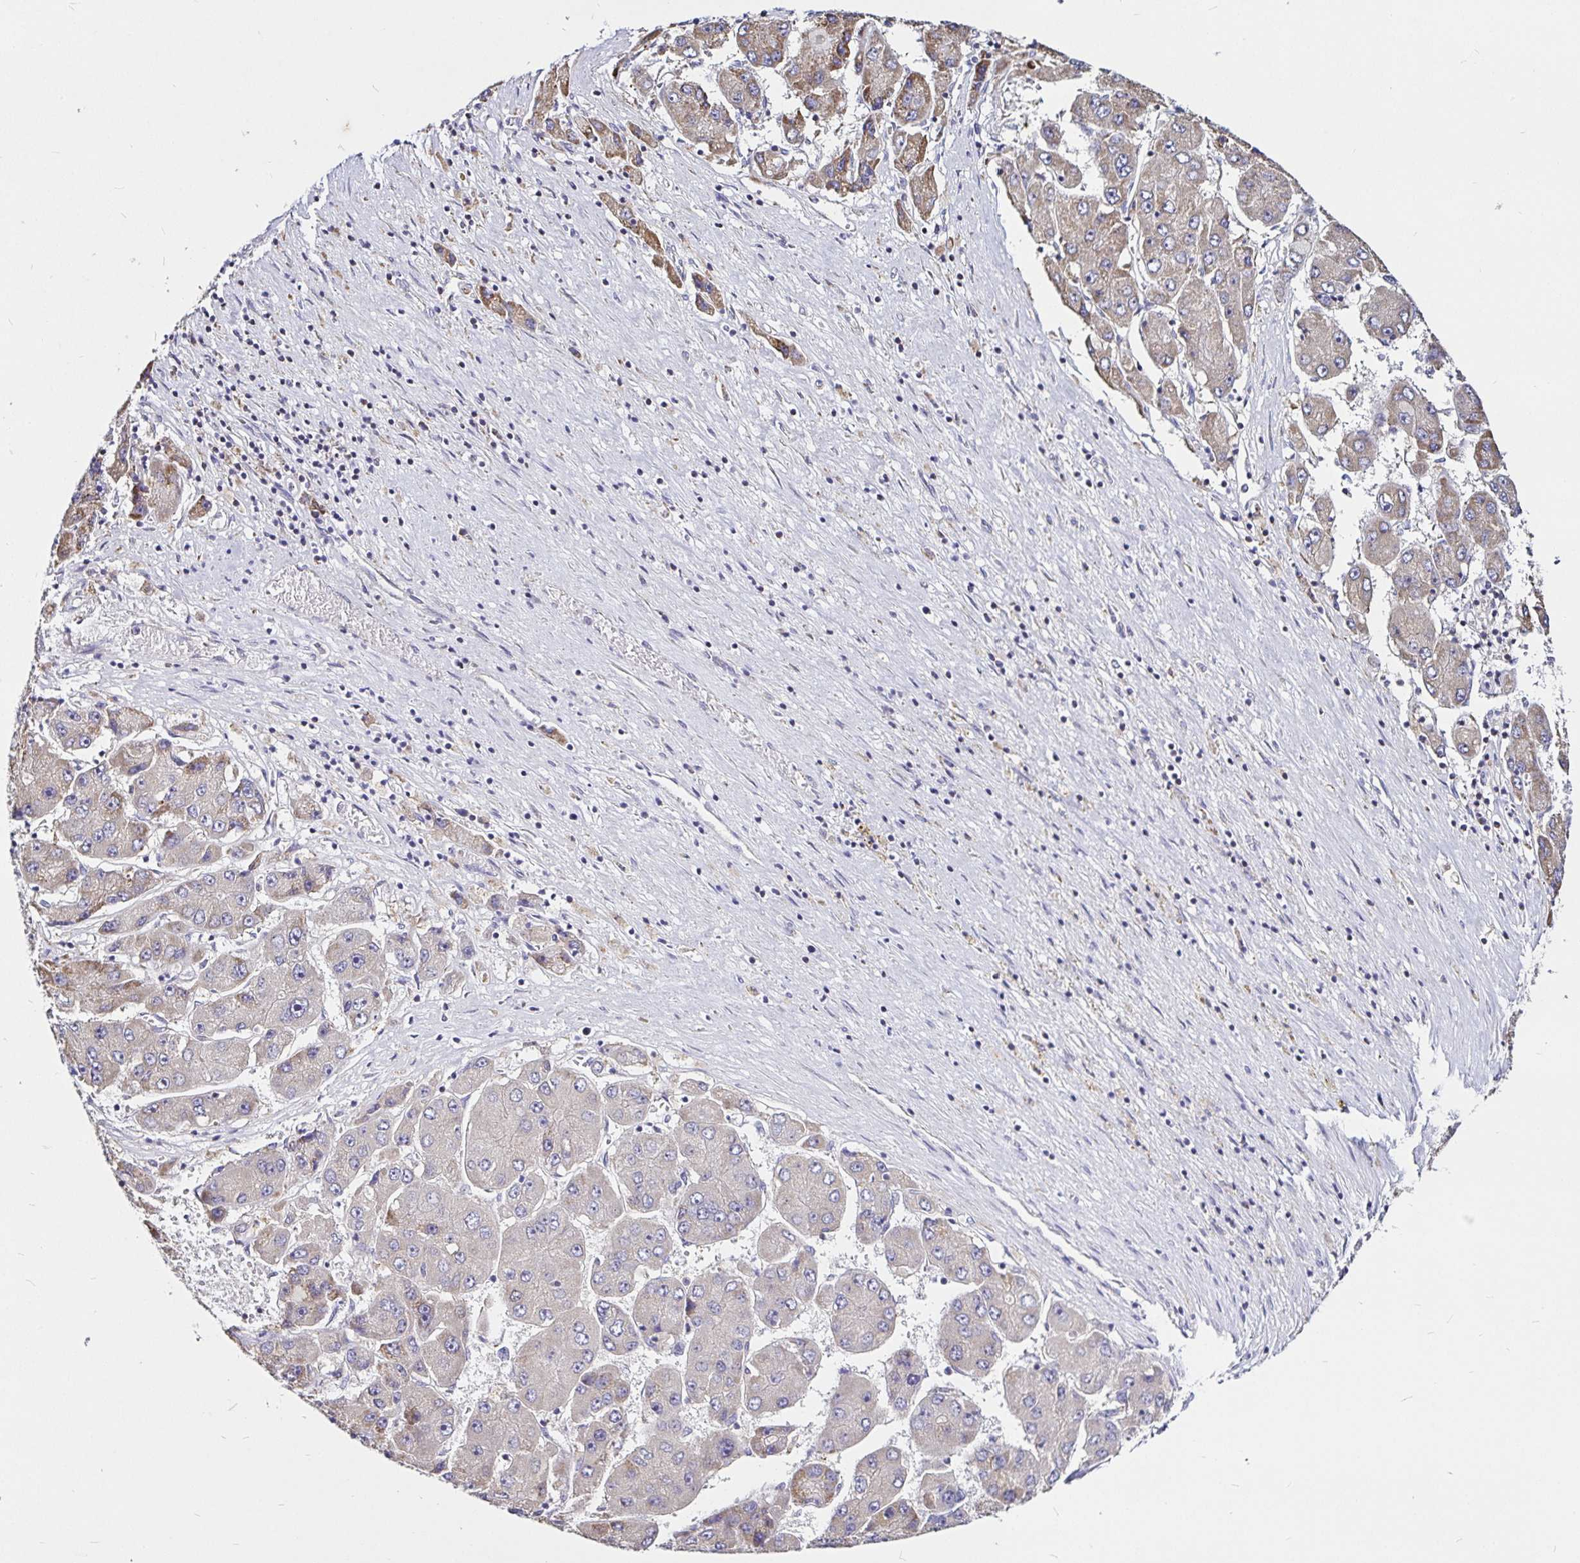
{"staining": {"intensity": "weak", "quantity": "<25%", "location": "cytoplasmic/membranous"}, "tissue": "liver cancer", "cell_type": "Tumor cells", "image_type": "cancer", "snomed": [{"axis": "morphology", "description": "Carcinoma, Hepatocellular, NOS"}, {"axis": "topography", "description": "Liver"}], "caption": "High magnification brightfield microscopy of liver hepatocellular carcinoma stained with DAB (3,3'-diaminobenzidine) (brown) and counterstained with hematoxylin (blue): tumor cells show no significant staining.", "gene": "PGAM2", "patient": {"sex": "female", "age": 61}}